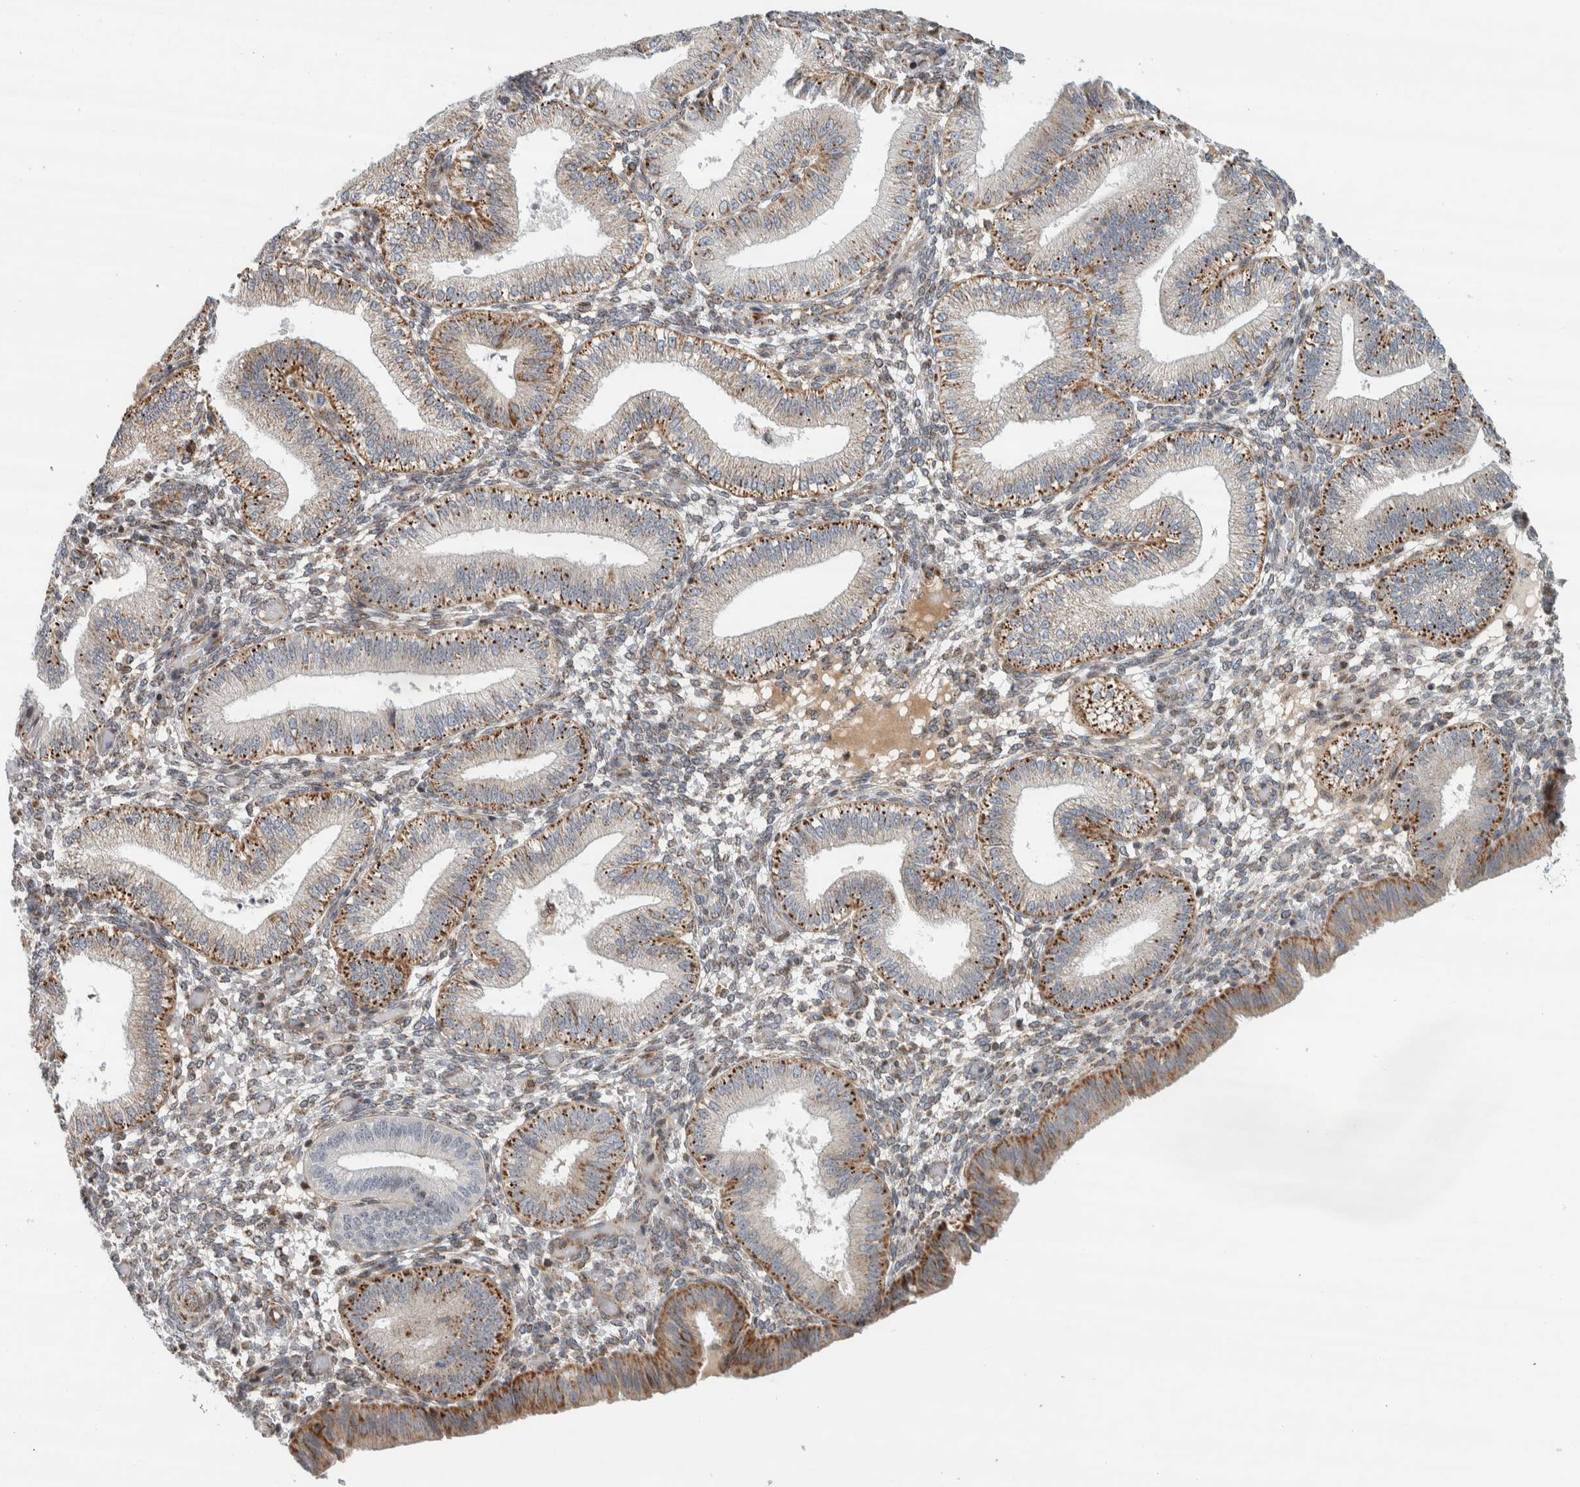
{"staining": {"intensity": "negative", "quantity": "none", "location": "none"}, "tissue": "endometrium", "cell_type": "Cells in endometrial stroma", "image_type": "normal", "snomed": [{"axis": "morphology", "description": "Normal tissue, NOS"}, {"axis": "topography", "description": "Endometrium"}], "caption": "This is an immunohistochemistry (IHC) photomicrograph of unremarkable human endometrium. There is no expression in cells in endometrial stroma.", "gene": "AFP", "patient": {"sex": "female", "age": 39}}